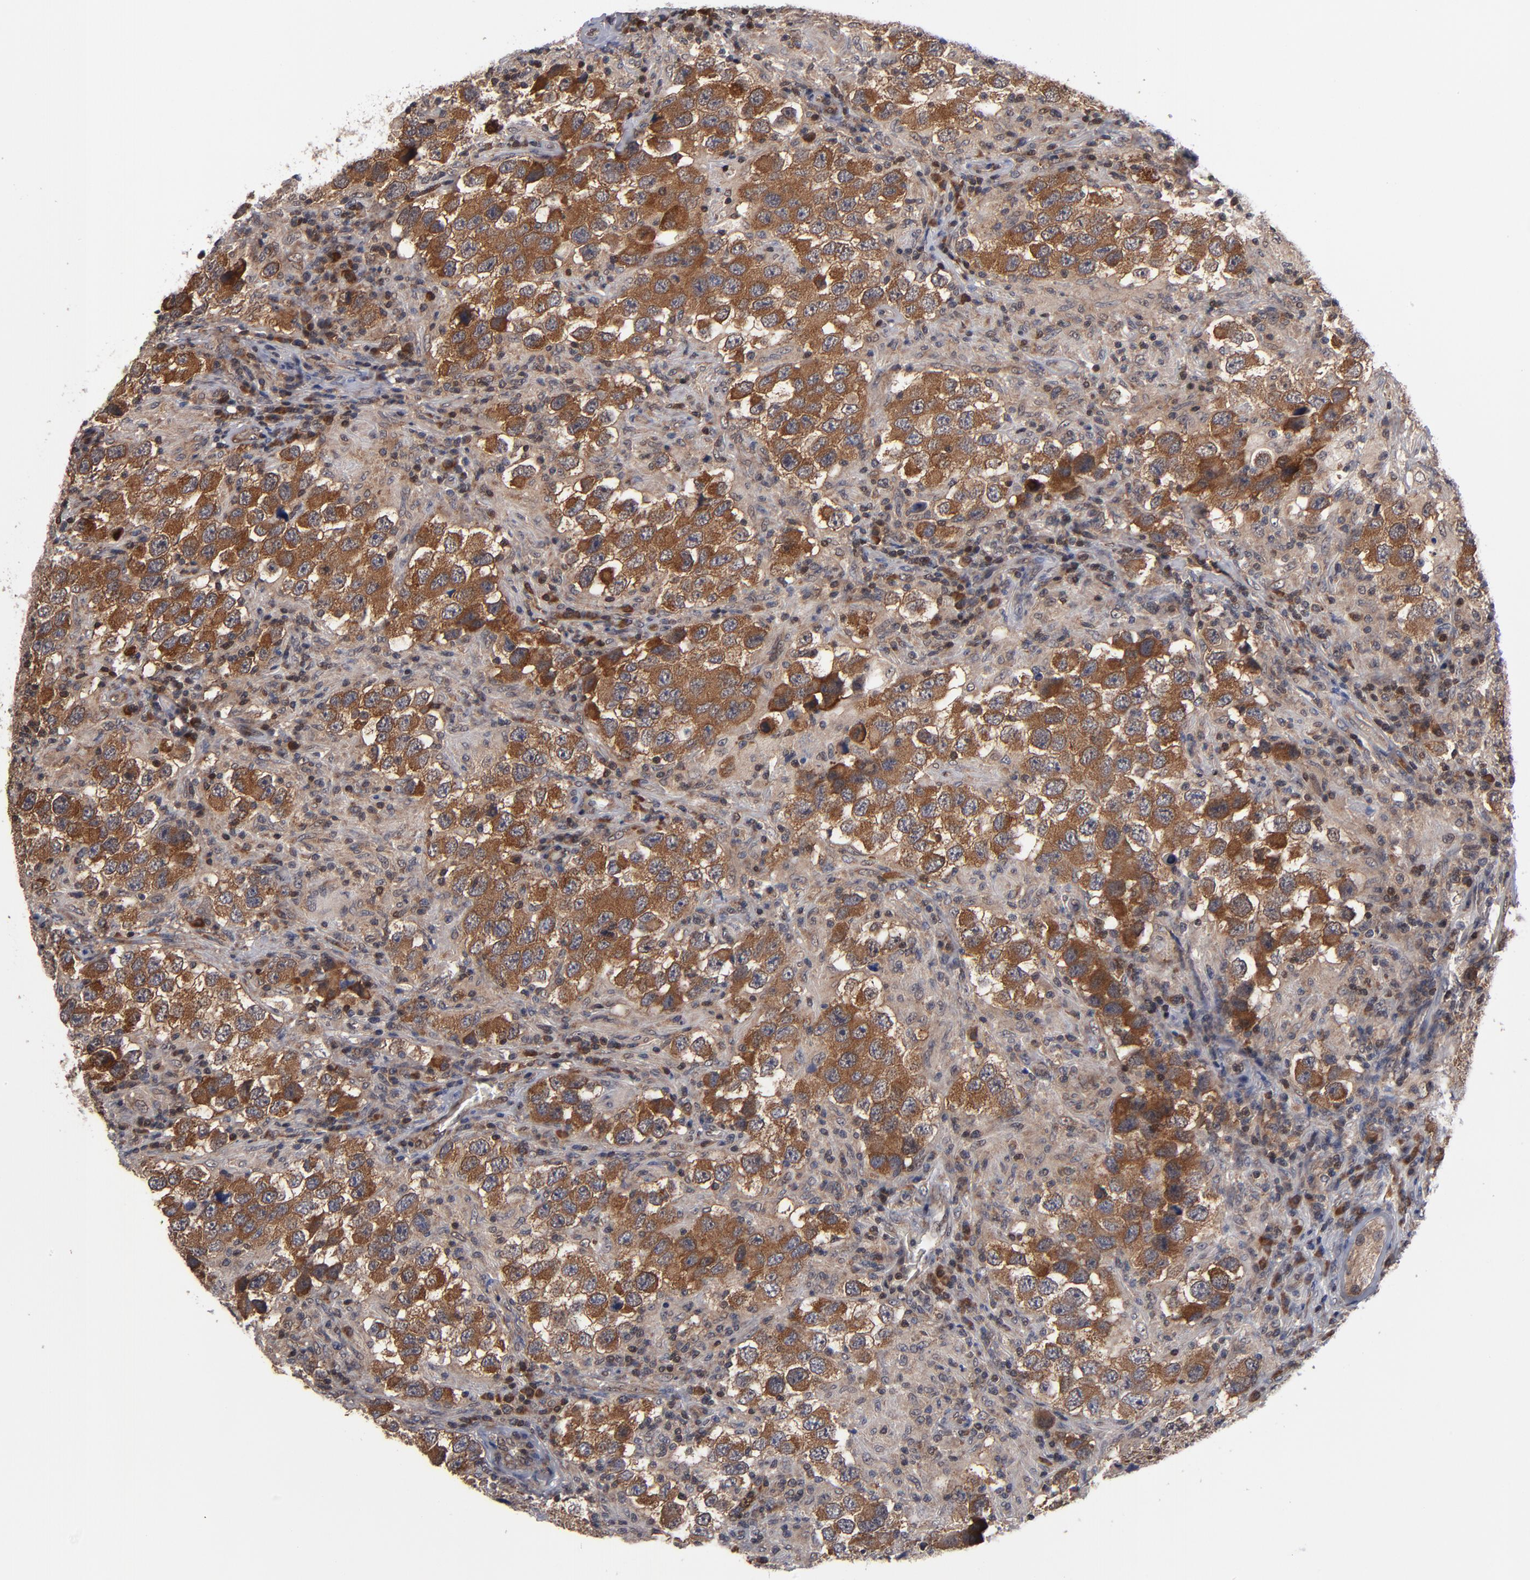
{"staining": {"intensity": "moderate", "quantity": ">75%", "location": "cytoplasmic/membranous"}, "tissue": "testis cancer", "cell_type": "Tumor cells", "image_type": "cancer", "snomed": [{"axis": "morphology", "description": "Carcinoma, Embryonal, NOS"}, {"axis": "topography", "description": "Testis"}], "caption": "High-magnification brightfield microscopy of testis cancer (embryonal carcinoma) stained with DAB (brown) and counterstained with hematoxylin (blue). tumor cells exhibit moderate cytoplasmic/membranous expression is identified in approximately>75% of cells.", "gene": "ALG13", "patient": {"sex": "male", "age": 21}}